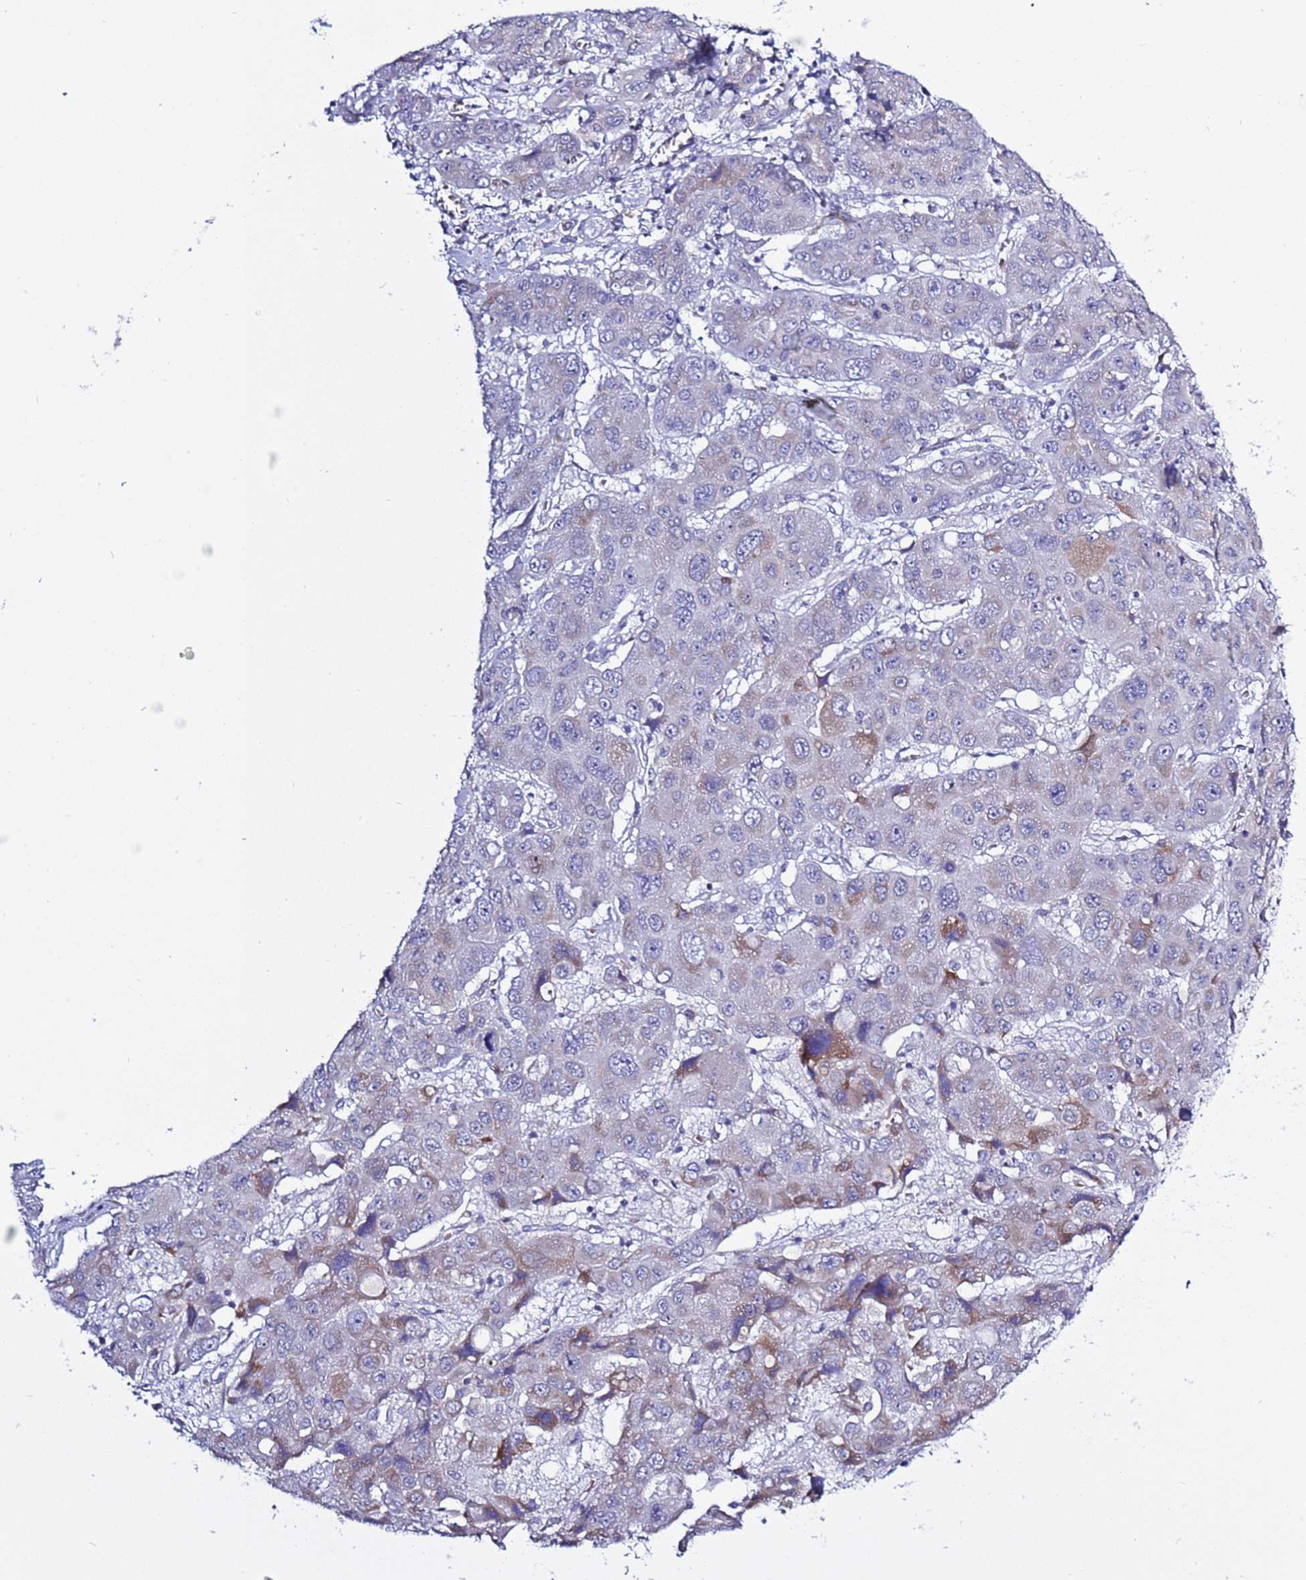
{"staining": {"intensity": "weak", "quantity": "<25%", "location": "cytoplasmic/membranous"}, "tissue": "liver cancer", "cell_type": "Tumor cells", "image_type": "cancer", "snomed": [{"axis": "morphology", "description": "Cholangiocarcinoma"}, {"axis": "topography", "description": "Liver"}], "caption": "A photomicrograph of cholangiocarcinoma (liver) stained for a protein displays no brown staining in tumor cells.", "gene": "ABHD17B", "patient": {"sex": "male", "age": 67}}